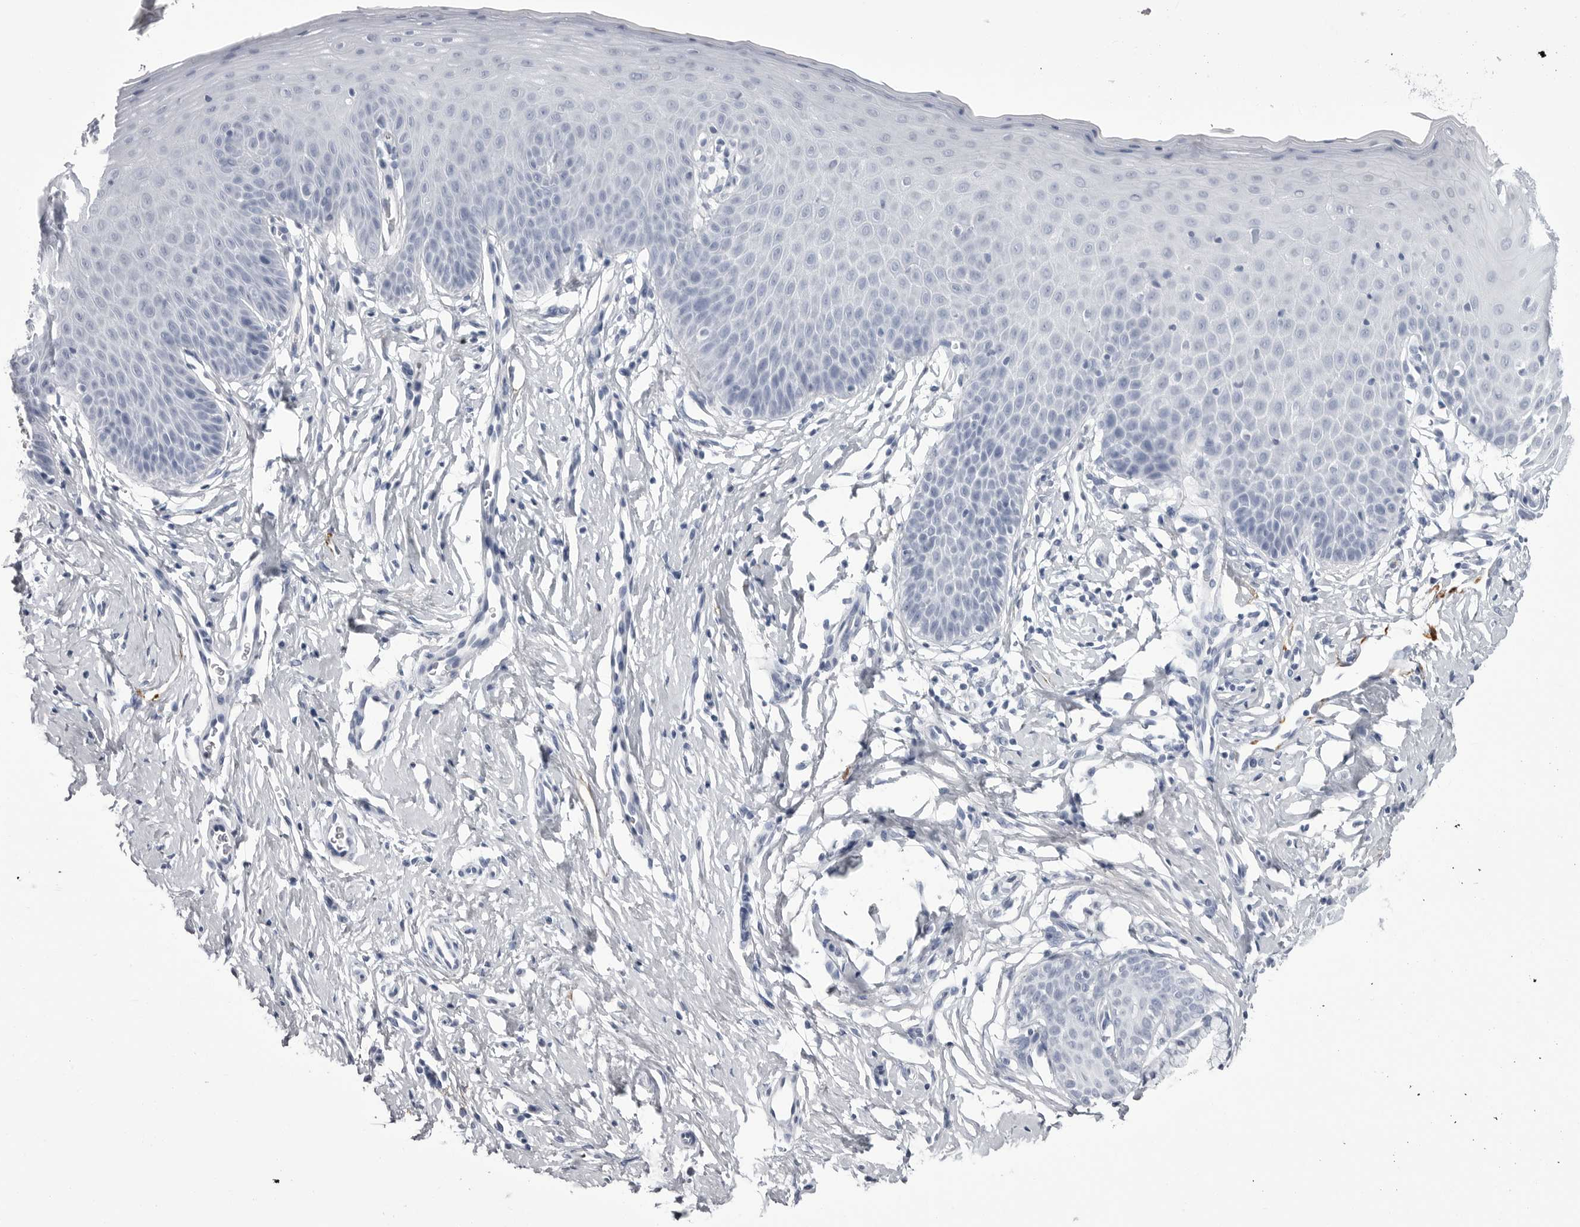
{"staining": {"intensity": "negative", "quantity": "none", "location": "none"}, "tissue": "cervix", "cell_type": "Glandular cells", "image_type": "normal", "snomed": [{"axis": "morphology", "description": "Normal tissue, NOS"}, {"axis": "topography", "description": "Cervix"}], "caption": "This is an immunohistochemistry photomicrograph of unremarkable cervix. There is no positivity in glandular cells.", "gene": "COL26A1", "patient": {"sex": "female", "age": 36}}